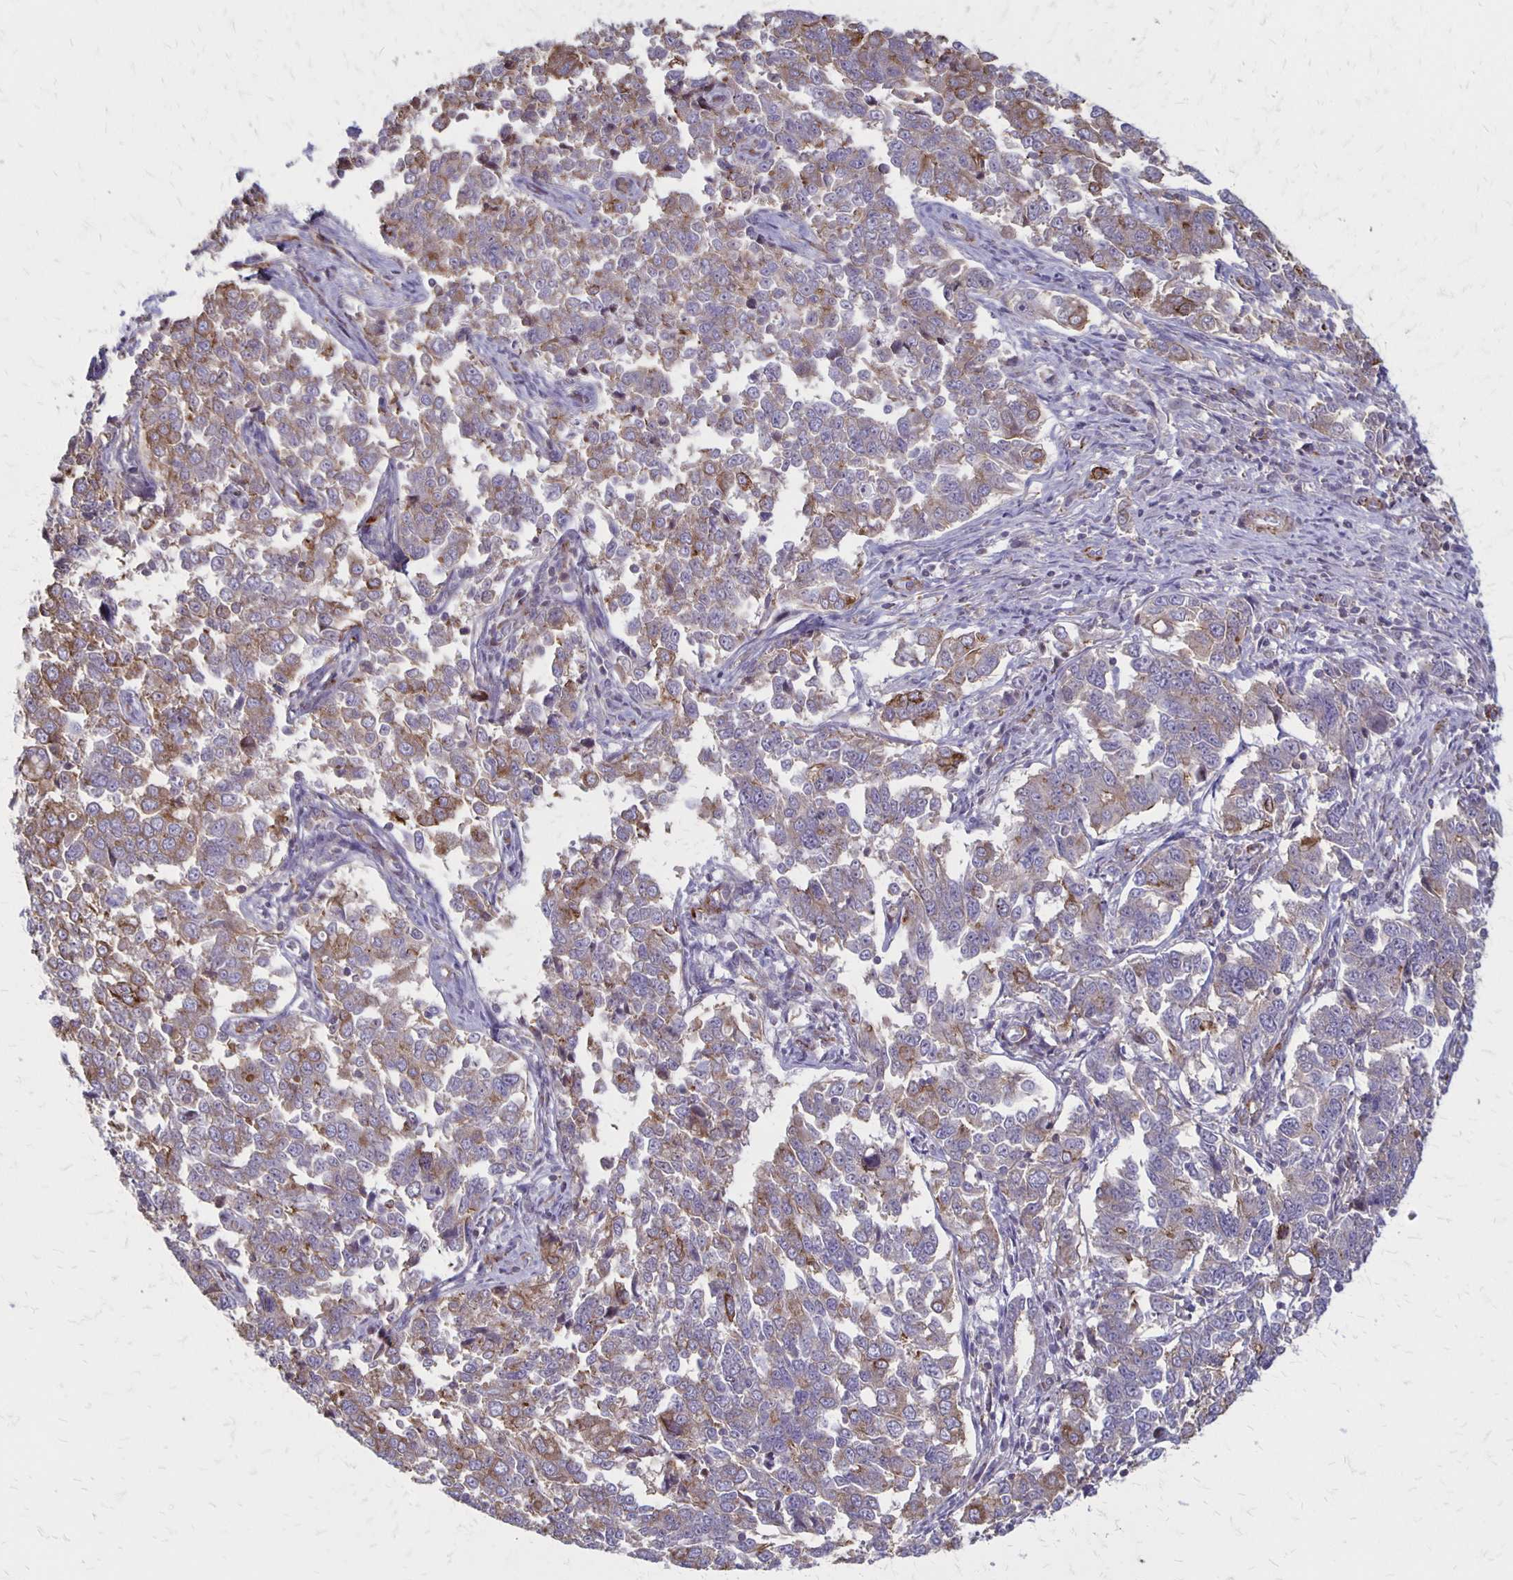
{"staining": {"intensity": "moderate", "quantity": "<25%", "location": "cytoplasmic/membranous"}, "tissue": "endometrial cancer", "cell_type": "Tumor cells", "image_type": "cancer", "snomed": [{"axis": "morphology", "description": "Adenocarcinoma, NOS"}, {"axis": "topography", "description": "Endometrium"}], "caption": "Tumor cells display low levels of moderate cytoplasmic/membranous expression in about <25% of cells in human endometrial adenocarcinoma.", "gene": "SEPTIN5", "patient": {"sex": "female", "age": 43}}